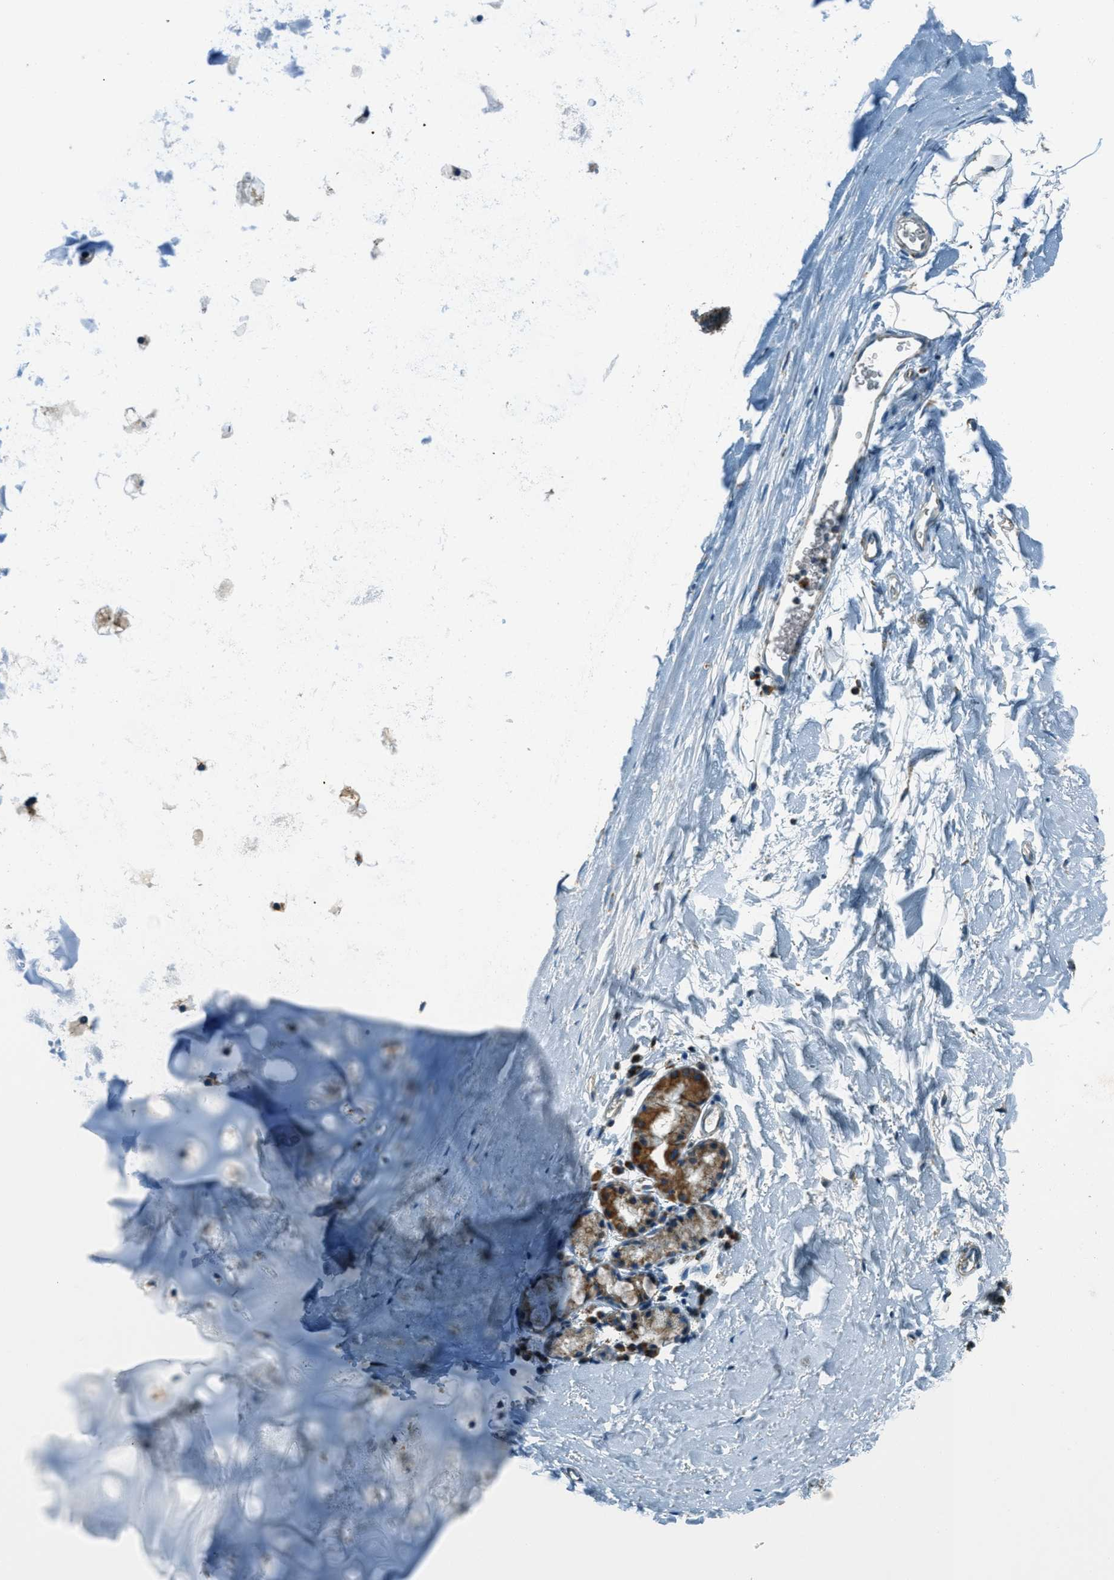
{"staining": {"intensity": "negative", "quantity": "none", "location": "none"}, "tissue": "adipose tissue", "cell_type": "Adipocytes", "image_type": "normal", "snomed": [{"axis": "morphology", "description": "Normal tissue, NOS"}, {"axis": "topography", "description": "Cartilage tissue"}, {"axis": "topography", "description": "Bronchus"}], "caption": "Immunohistochemical staining of benign adipose tissue shows no significant expression in adipocytes.", "gene": "CHST15", "patient": {"sex": "female", "age": 53}}